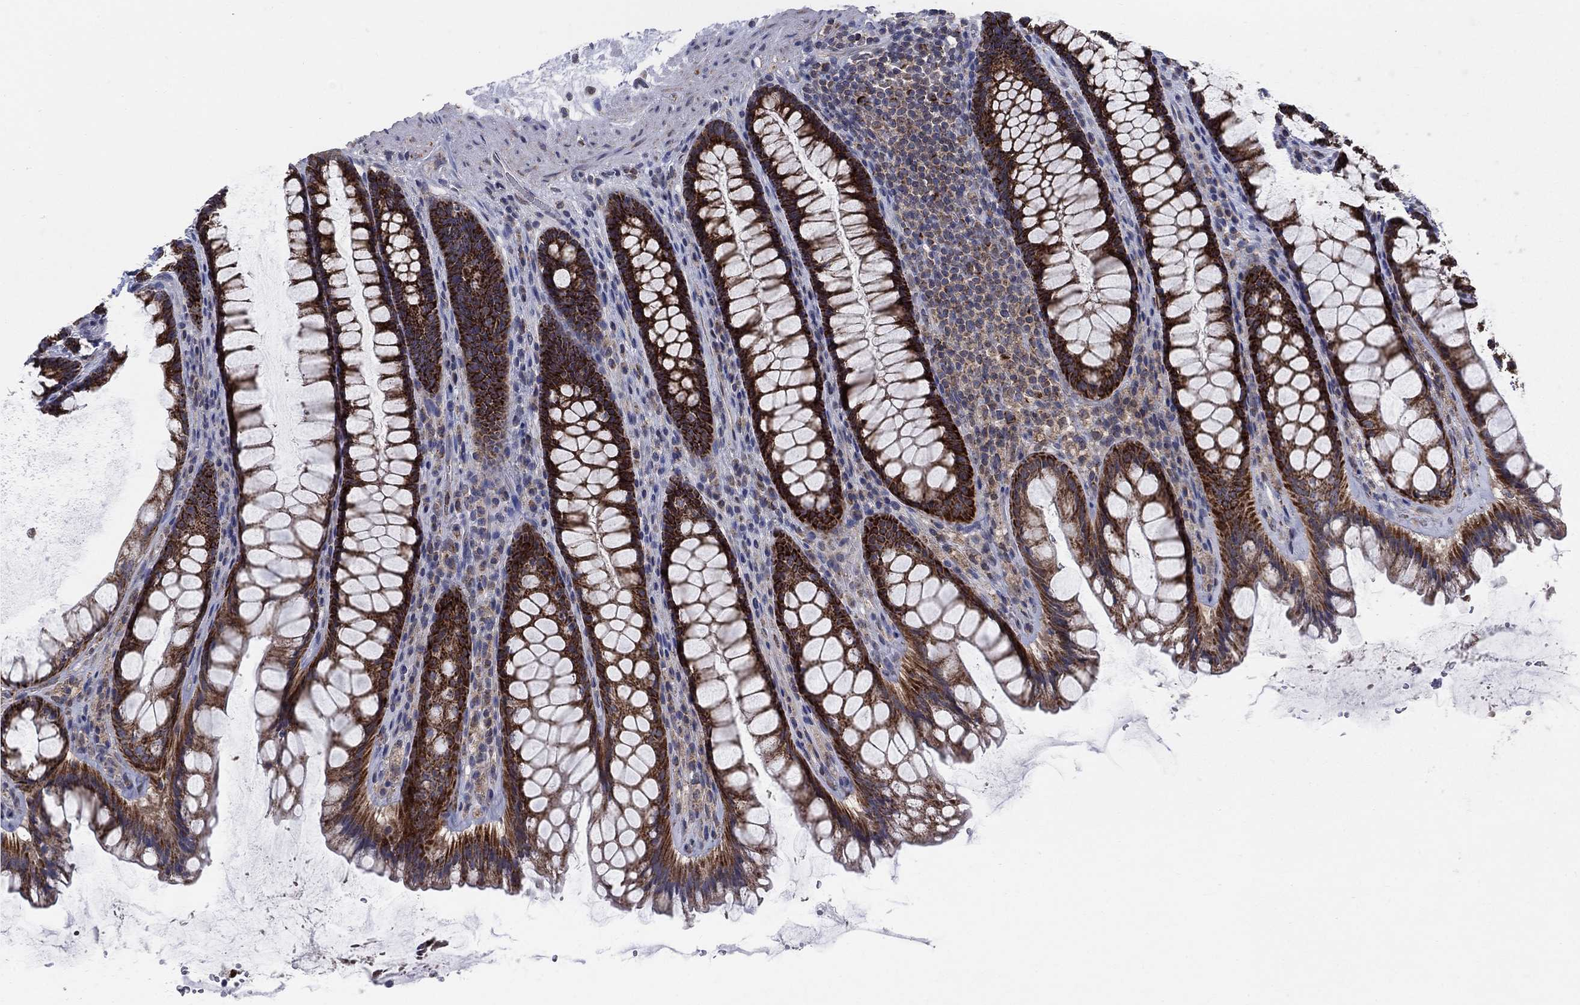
{"staining": {"intensity": "strong", "quantity": ">75%", "location": "cytoplasmic/membranous"}, "tissue": "rectum", "cell_type": "Glandular cells", "image_type": "normal", "snomed": [{"axis": "morphology", "description": "Normal tissue, NOS"}, {"axis": "topography", "description": "Rectum"}], "caption": "IHC of unremarkable human rectum demonstrates high levels of strong cytoplasmic/membranous expression in about >75% of glandular cells.", "gene": "NME7", "patient": {"sex": "male", "age": 72}}